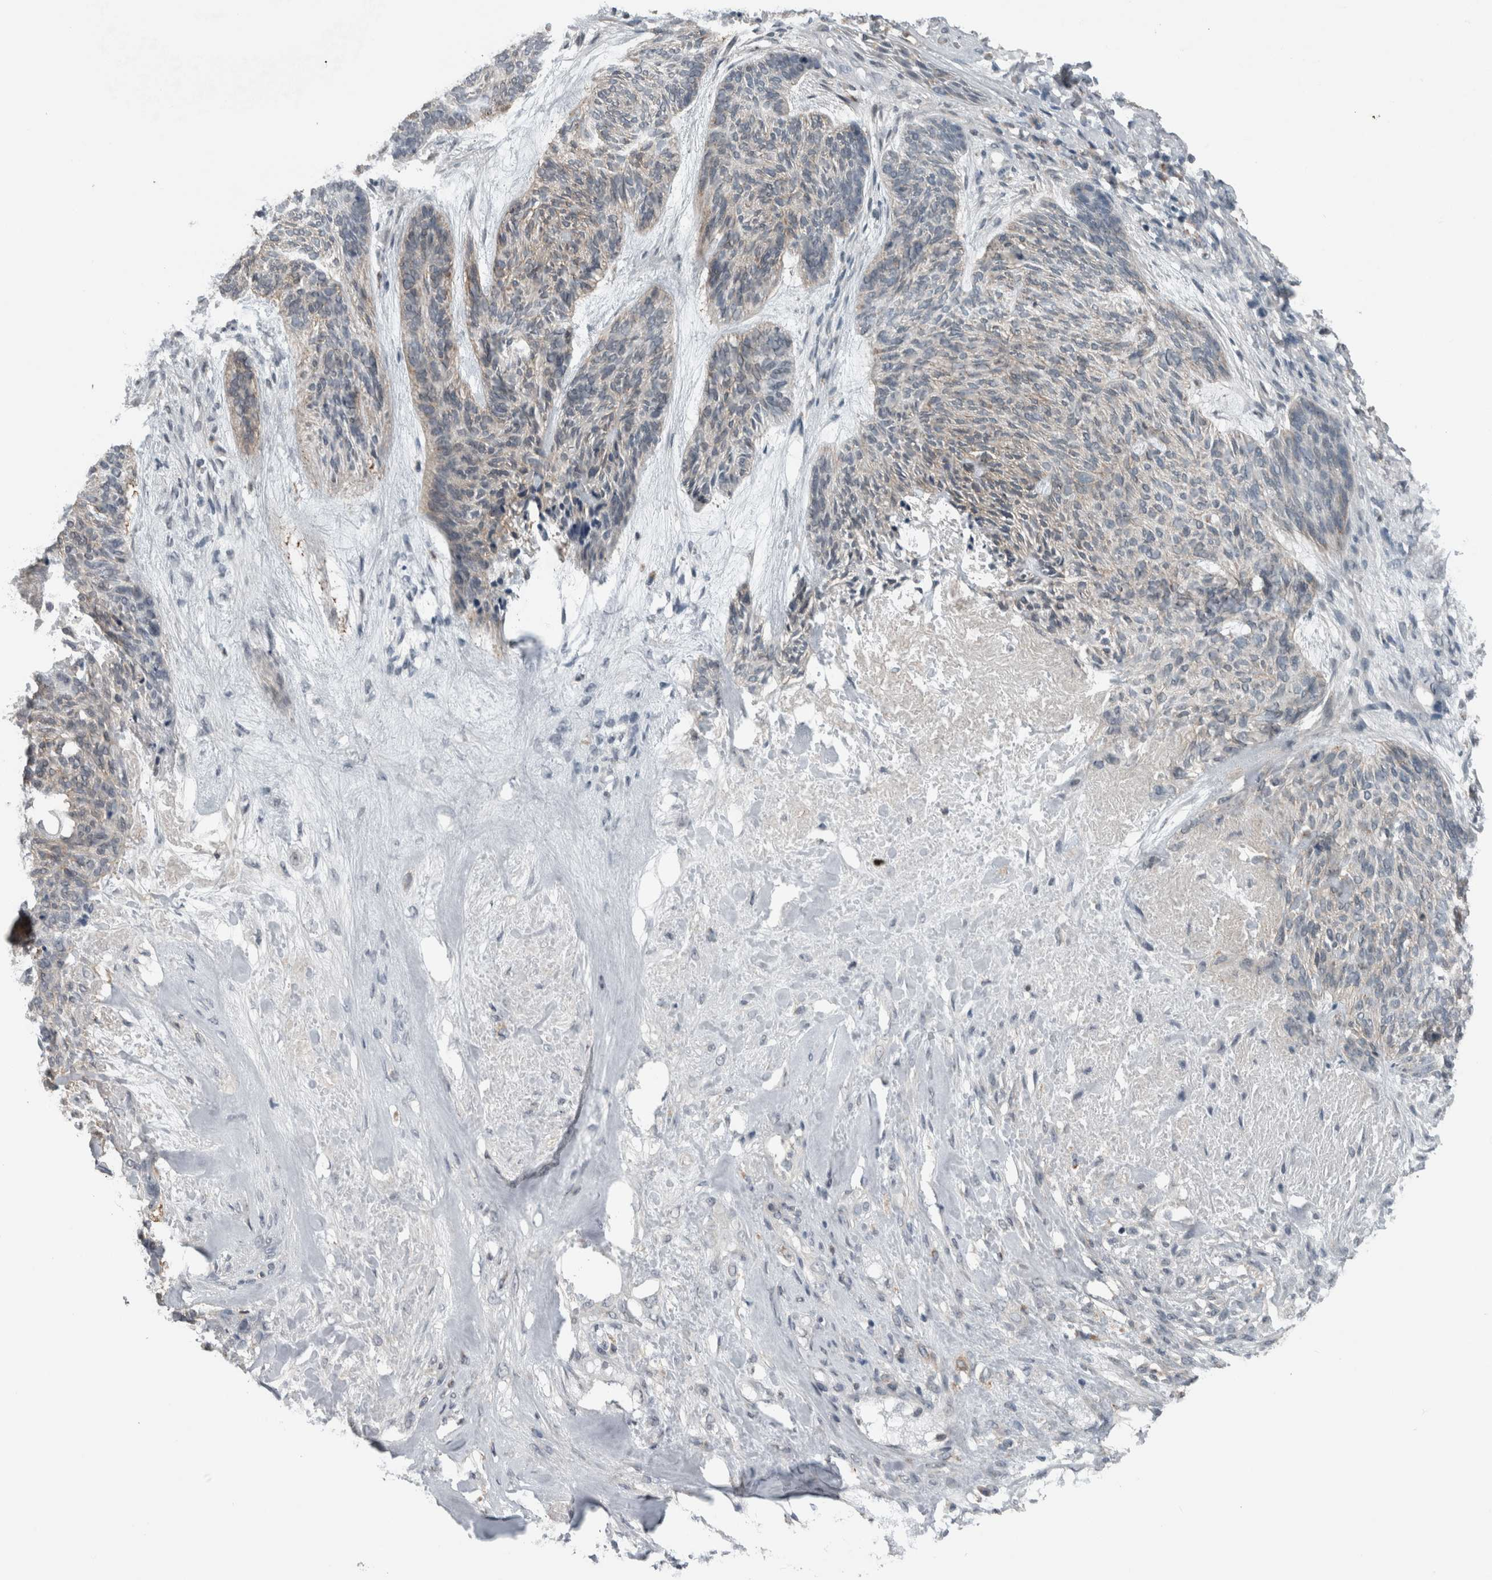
{"staining": {"intensity": "weak", "quantity": "<25%", "location": "cytoplasmic/membranous"}, "tissue": "skin cancer", "cell_type": "Tumor cells", "image_type": "cancer", "snomed": [{"axis": "morphology", "description": "Basal cell carcinoma"}, {"axis": "topography", "description": "Skin"}], "caption": "DAB (3,3'-diaminobenzidine) immunohistochemical staining of basal cell carcinoma (skin) shows no significant staining in tumor cells.", "gene": "ACSF2", "patient": {"sex": "male", "age": 55}}